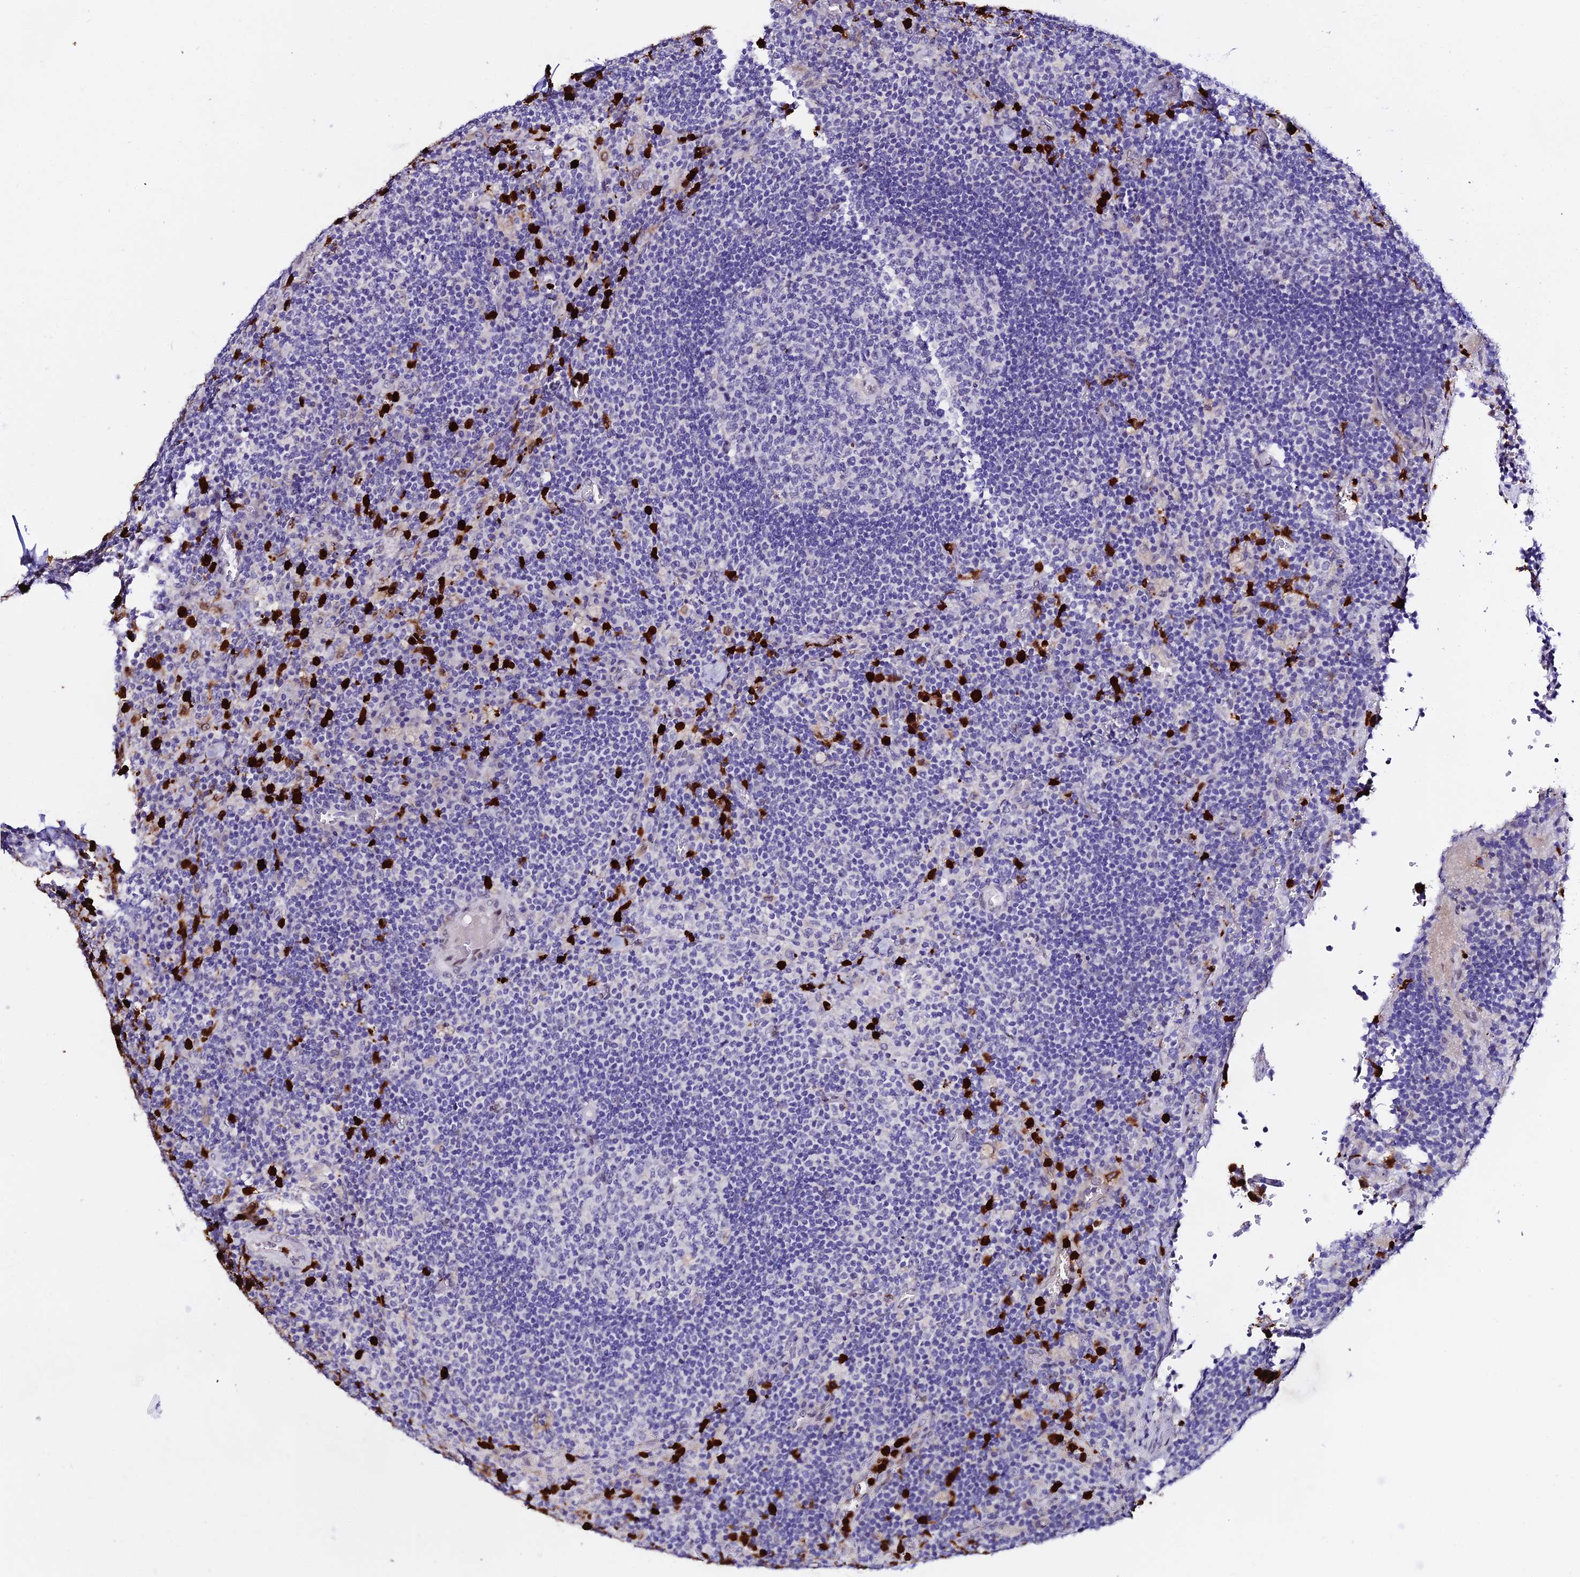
{"staining": {"intensity": "negative", "quantity": "none", "location": "none"}, "tissue": "lymph node", "cell_type": "Germinal center cells", "image_type": "normal", "snomed": [{"axis": "morphology", "description": "Normal tissue, NOS"}, {"axis": "topography", "description": "Lymph node"}], "caption": "A high-resolution image shows immunohistochemistry staining of normal lymph node, which reveals no significant expression in germinal center cells.", "gene": "MCM10", "patient": {"sex": "male", "age": 58}}